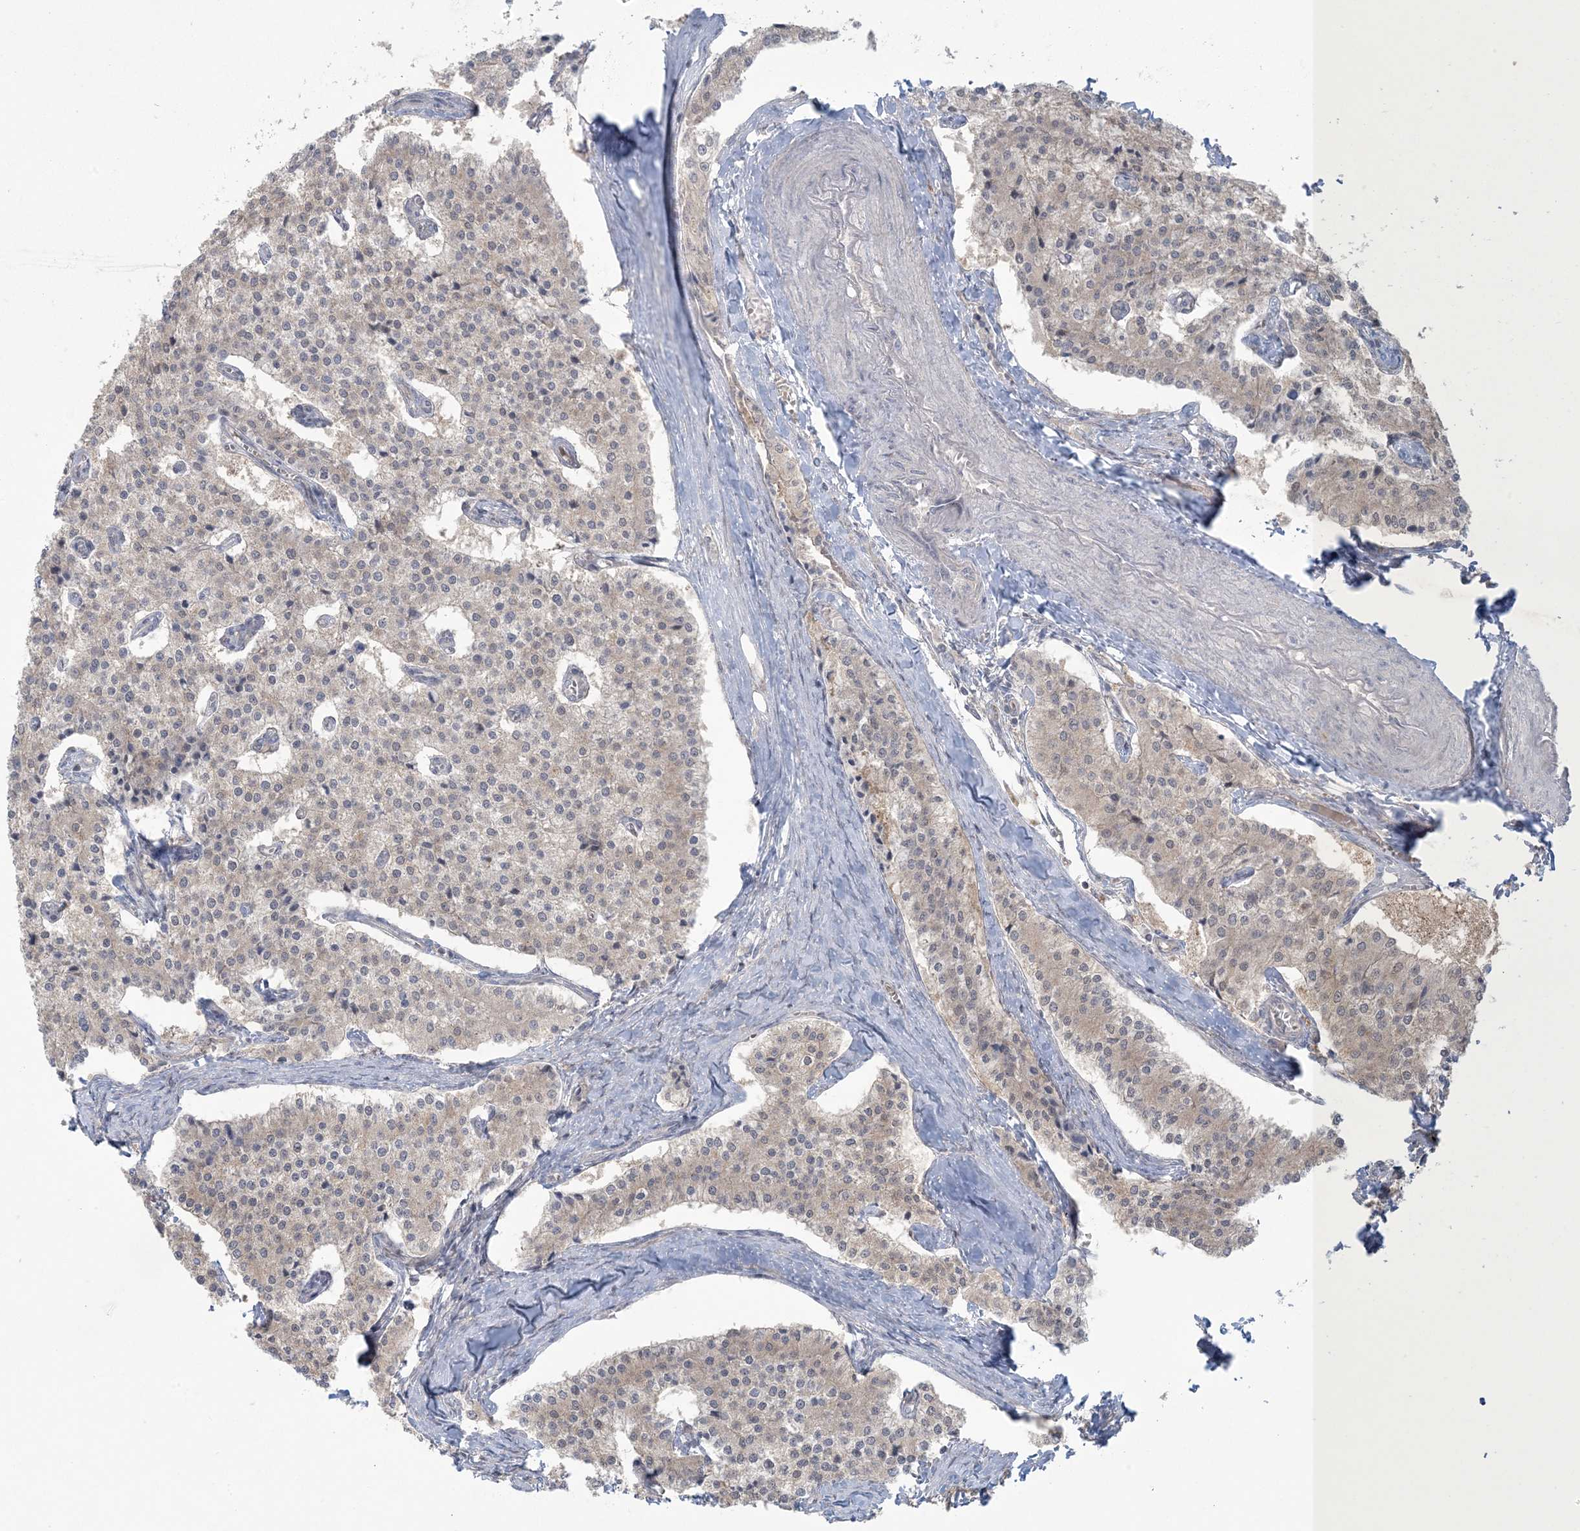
{"staining": {"intensity": "weak", "quantity": "25%-75%", "location": "cytoplasmic/membranous"}, "tissue": "carcinoid", "cell_type": "Tumor cells", "image_type": "cancer", "snomed": [{"axis": "morphology", "description": "Carcinoid, malignant, NOS"}, {"axis": "topography", "description": "Colon"}], "caption": "Tumor cells reveal low levels of weak cytoplasmic/membranous expression in approximately 25%-75% of cells in human malignant carcinoid. (IHC, brightfield microscopy, high magnification).", "gene": "NRBP2", "patient": {"sex": "female", "age": 52}}